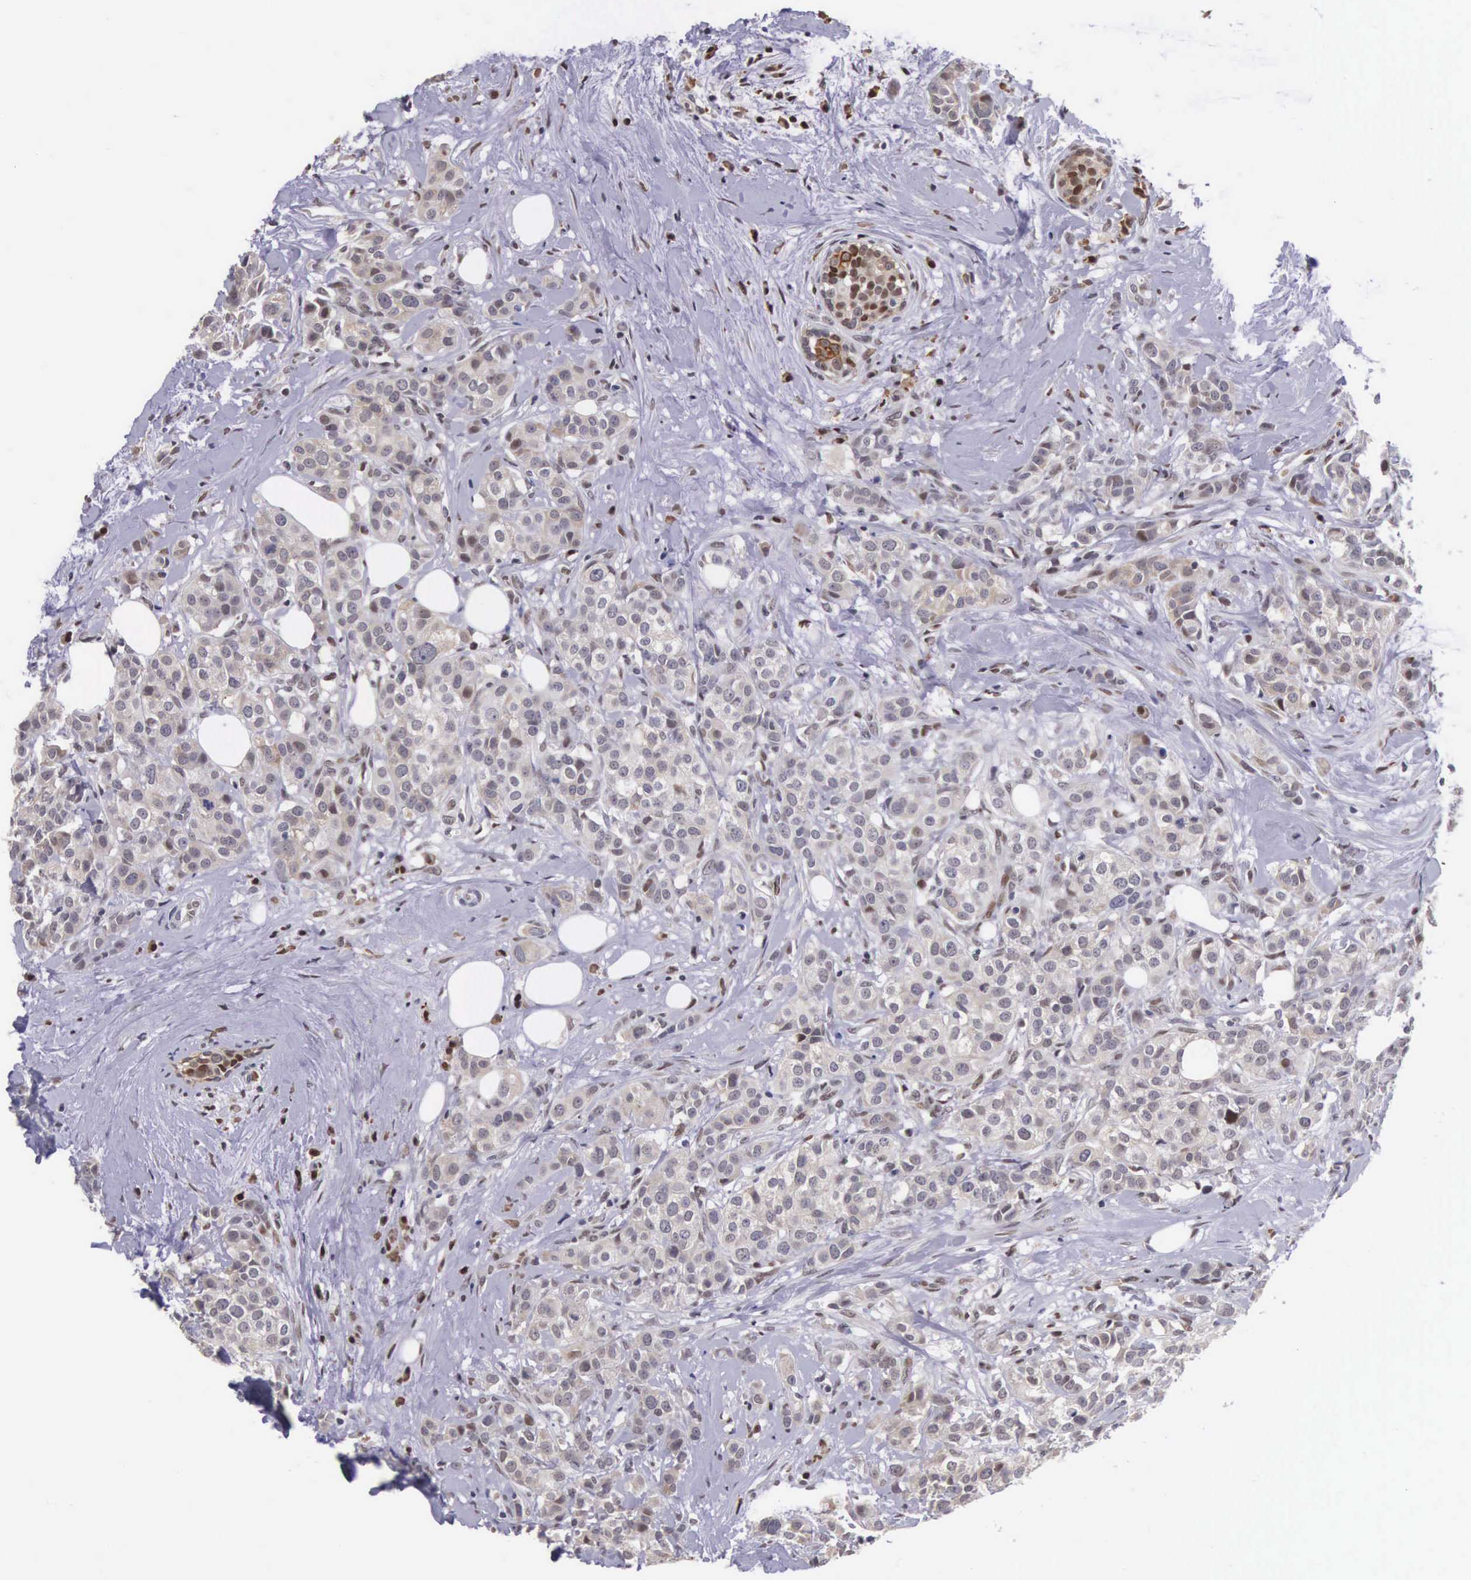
{"staining": {"intensity": "weak", "quantity": "<25%", "location": "cytoplasmic/membranous"}, "tissue": "breast cancer", "cell_type": "Tumor cells", "image_type": "cancer", "snomed": [{"axis": "morphology", "description": "Duct carcinoma"}, {"axis": "topography", "description": "Breast"}], "caption": "A photomicrograph of breast cancer (invasive ductal carcinoma) stained for a protein reveals no brown staining in tumor cells.", "gene": "SLC25A21", "patient": {"sex": "female", "age": 55}}